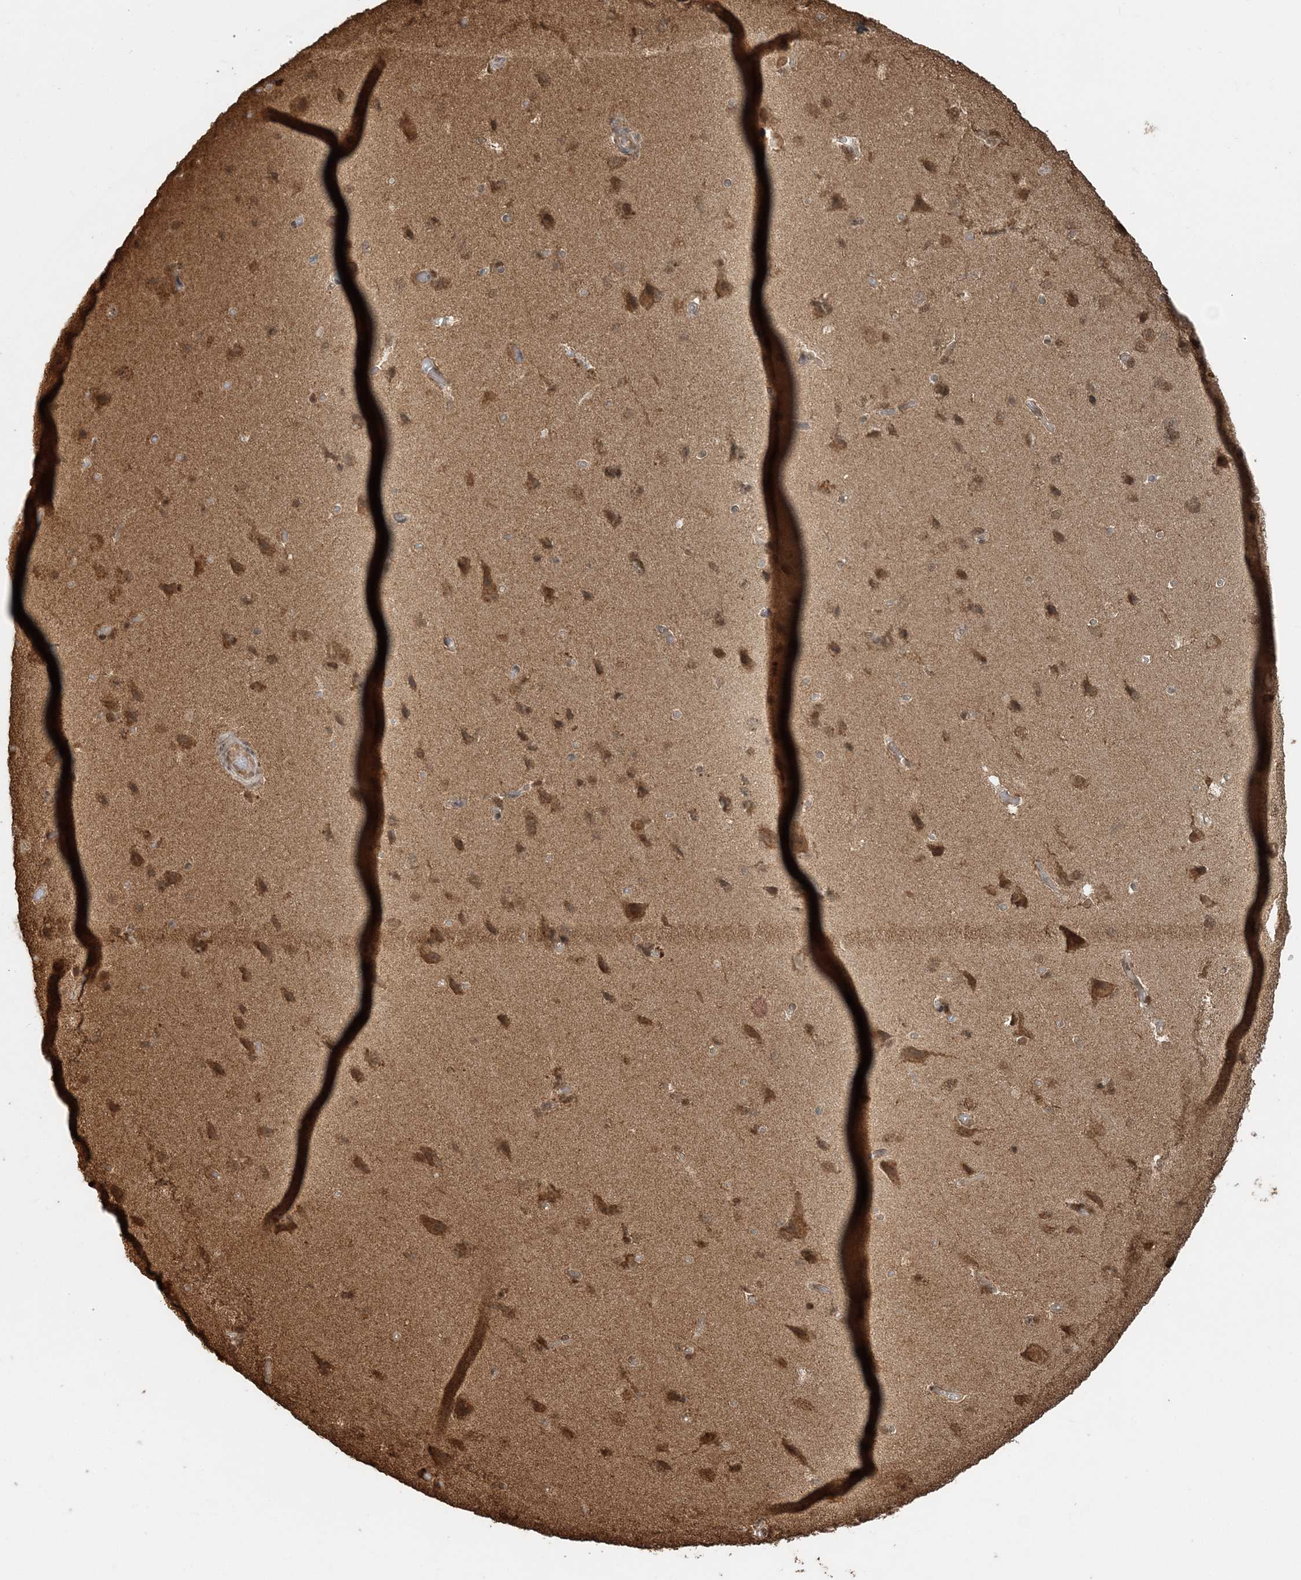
{"staining": {"intensity": "moderate", "quantity": ">75%", "location": "cytoplasmic/membranous"}, "tissue": "cerebral cortex", "cell_type": "Endothelial cells", "image_type": "normal", "snomed": [{"axis": "morphology", "description": "Normal tissue, NOS"}, {"axis": "topography", "description": "Cerebral cortex"}], "caption": "Immunohistochemical staining of unremarkable cerebral cortex reveals moderate cytoplasmic/membranous protein expression in approximately >75% of endothelial cells. (Stains: DAB (3,3'-diaminobenzidine) in brown, nuclei in blue, Microscopy: brightfield microscopy at high magnification).", "gene": "ARHGAP35", "patient": {"sex": "male", "age": 62}}